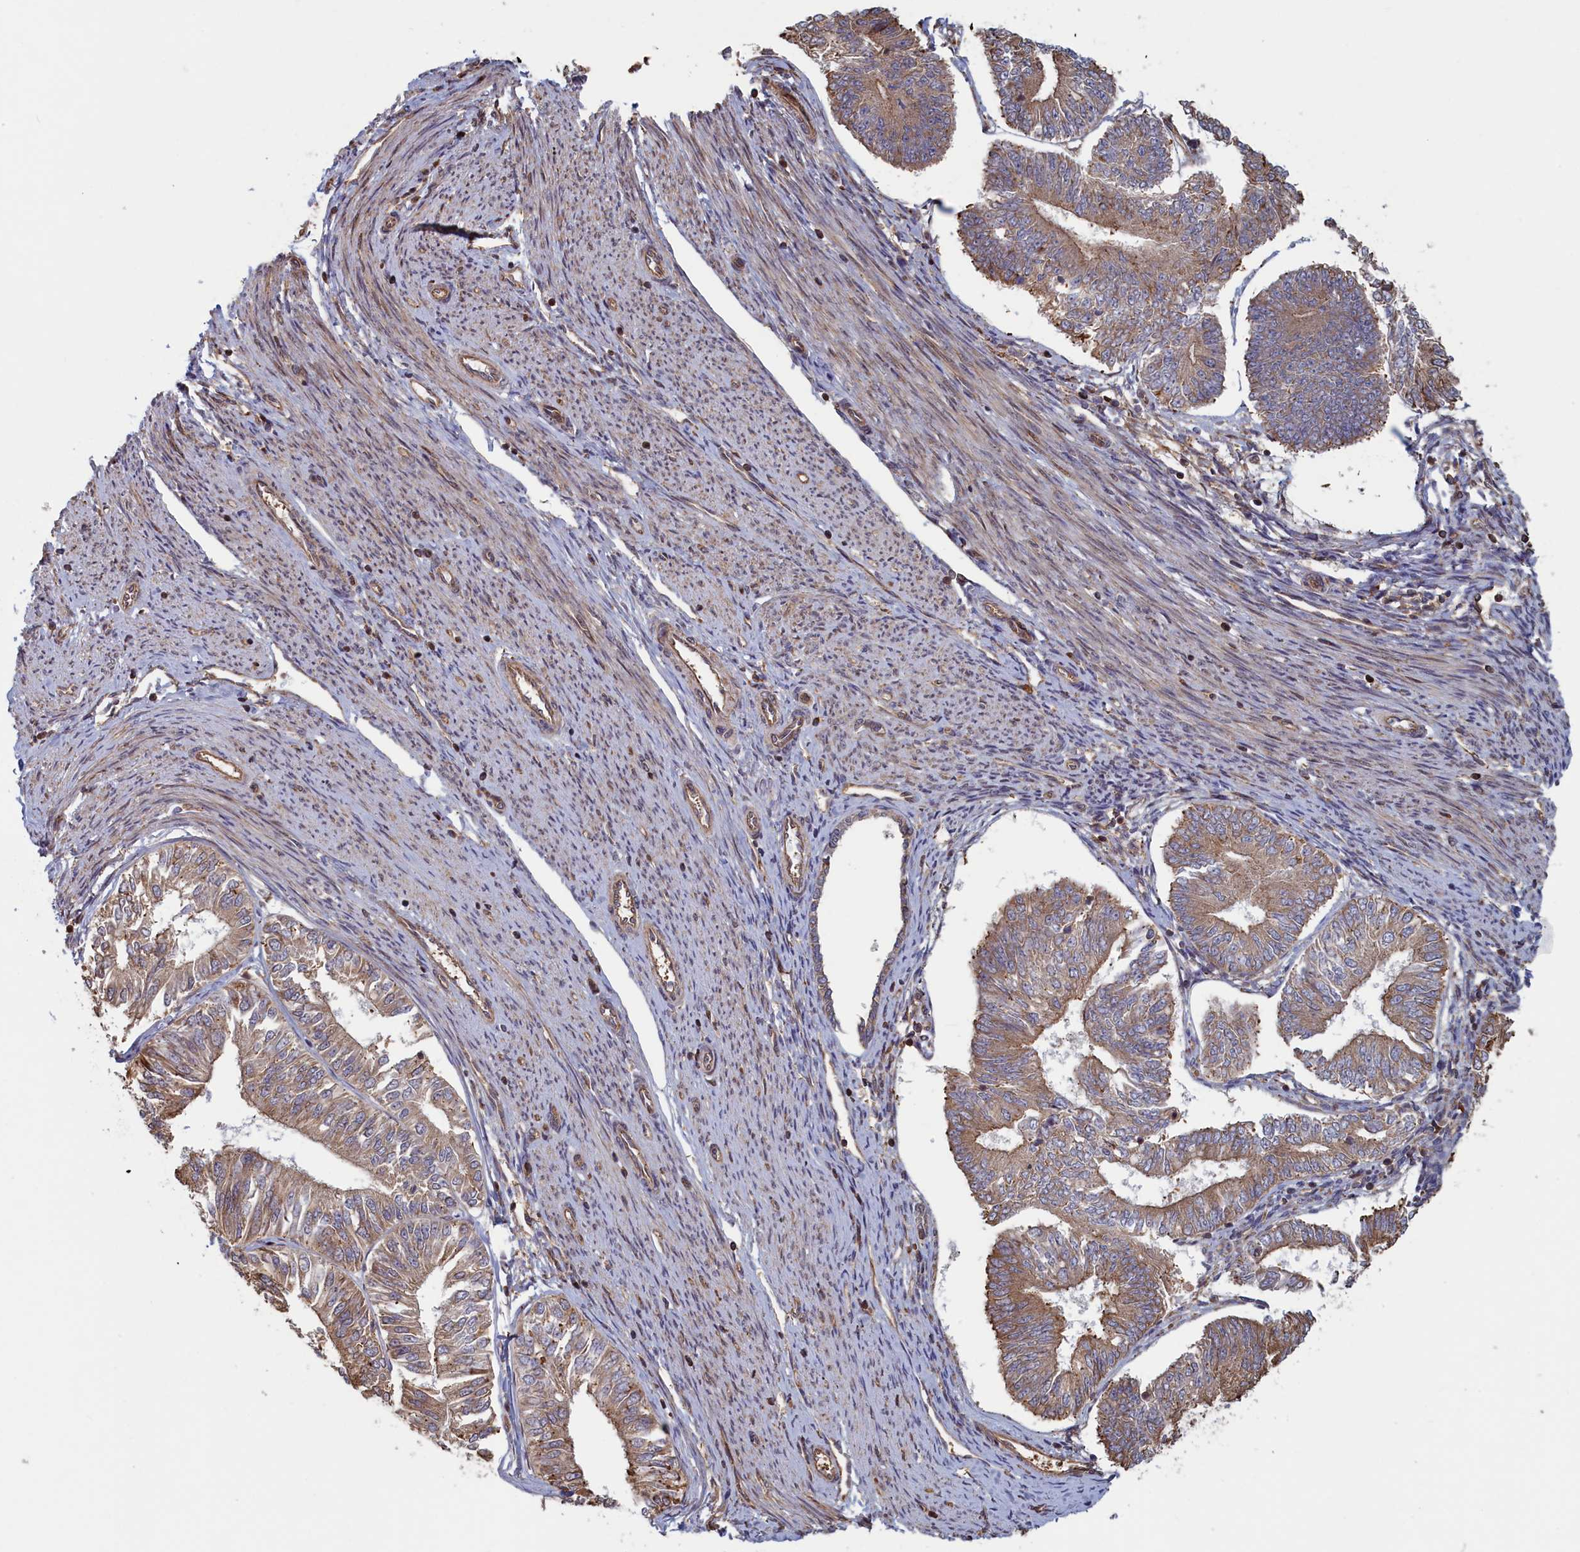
{"staining": {"intensity": "weak", "quantity": ">75%", "location": "cytoplasmic/membranous"}, "tissue": "endometrial cancer", "cell_type": "Tumor cells", "image_type": "cancer", "snomed": [{"axis": "morphology", "description": "Adenocarcinoma, NOS"}, {"axis": "topography", "description": "Endometrium"}], "caption": "Protein expression analysis of human endometrial cancer reveals weak cytoplasmic/membranous expression in approximately >75% of tumor cells.", "gene": "RILPL1", "patient": {"sex": "female", "age": 58}}